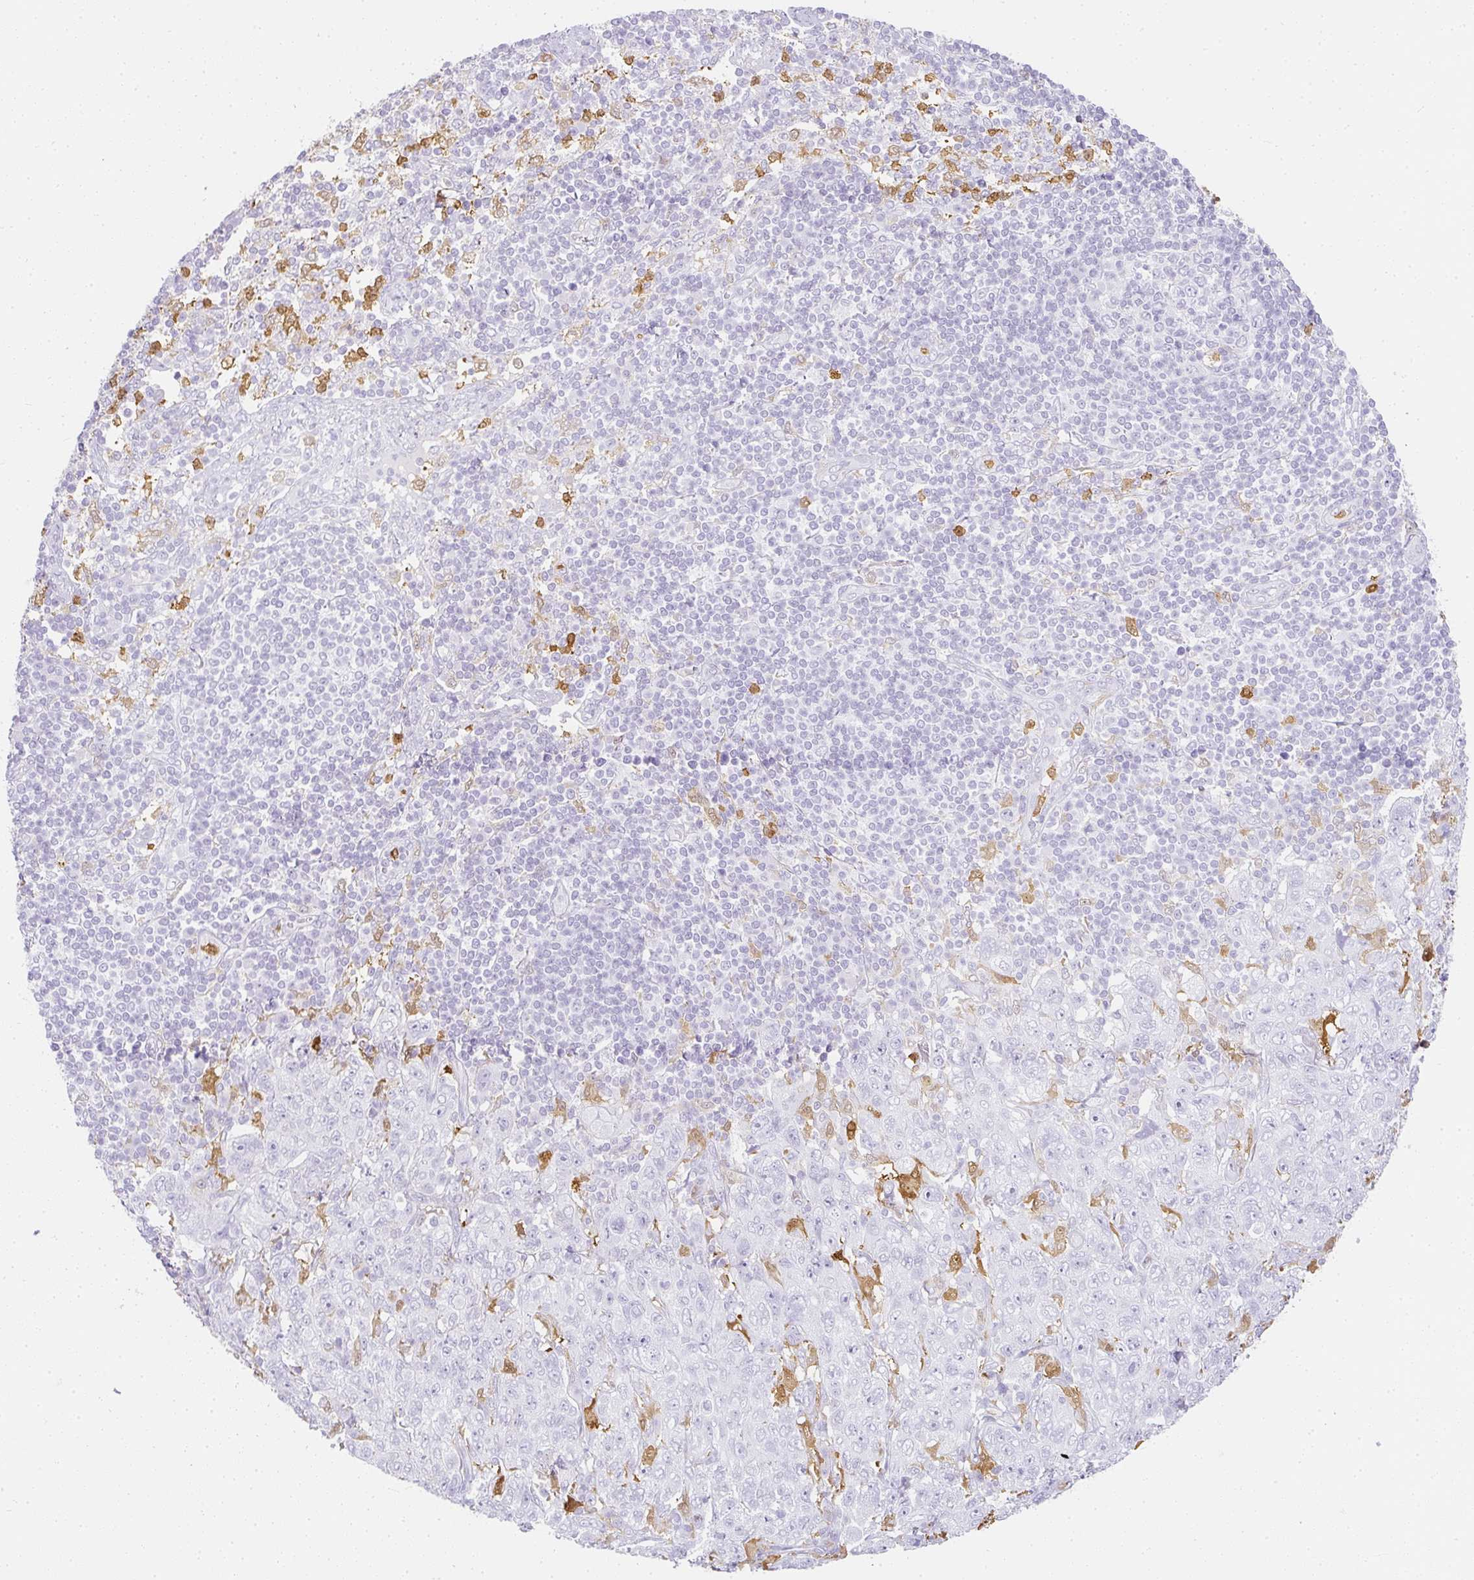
{"staining": {"intensity": "negative", "quantity": "none", "location": "none"}, "tissue": "pancreatic cancer", "cell_type": "Tumor cells", "image_type": "cancer", "snomed": [{"axis": "morphology", "description": "Adenocarcinoma, NOS"}, {"axis": "topography", "description": "Pancreas"}], "caption": "Histopathology image shows no protein expression in tumor cells of pancreatic cancer (adenocarcinoma) tissue. The staining was performed using DAB (3,3'-diaminobenzidine) to visualize the protein expression in brown, while the nuclei were stained in blue with hematoxylin (Magnification: 20x).", "gene": "HK3", "patient": {"sex": "male", "age": 68}}